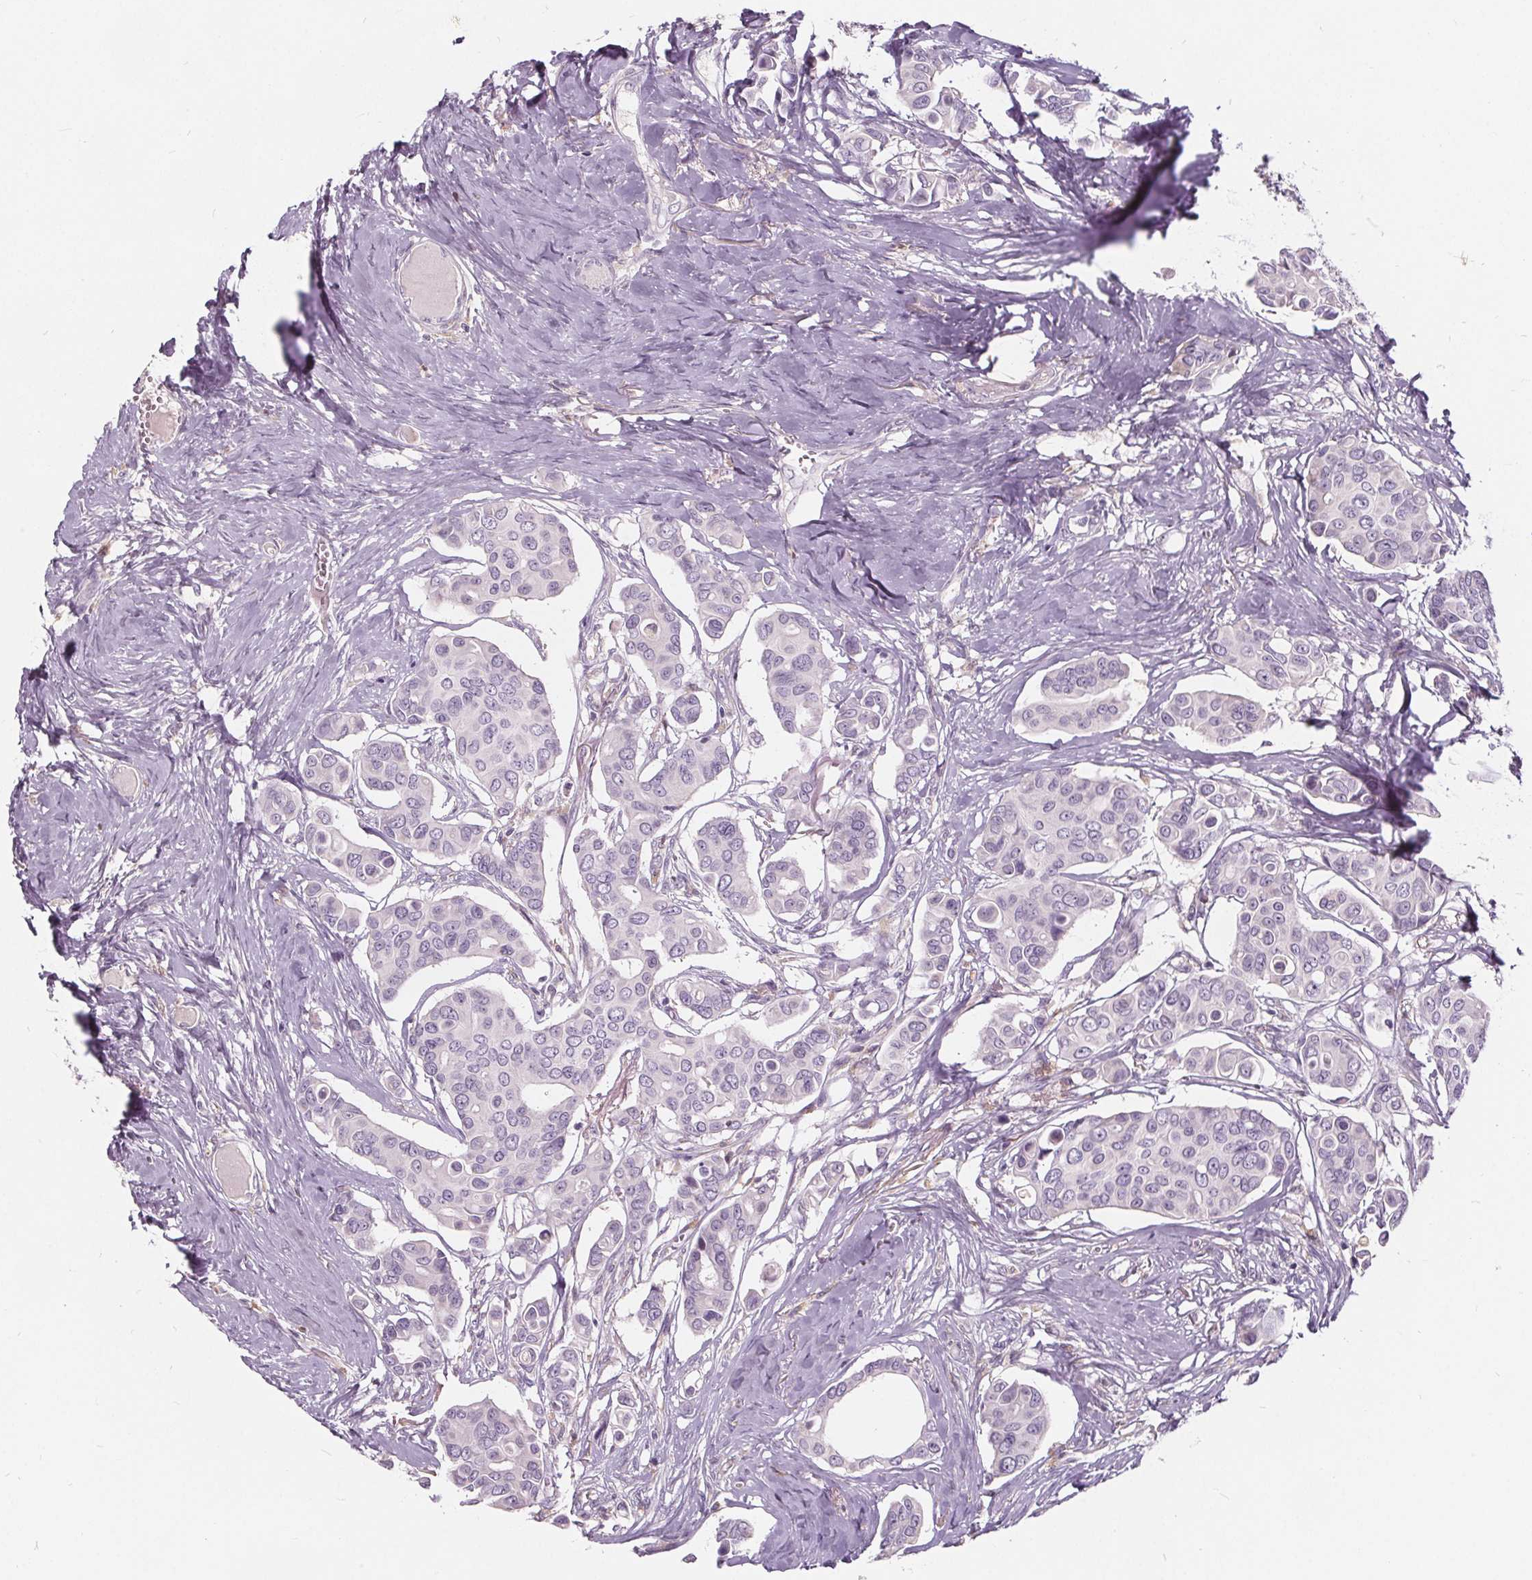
{"staining": {"intensity": "negative", "quantity": "none", "location": "none"}, "tissue": "breast cancer", "cell_type": "Tumor cells", "image_type": "cancer", "snomed": [{"axis": "morphology", "description": "Duct carcinoma"}, {"axis": "topography", "description": "Breast"}], "caption": "A histopathology image of breast cancer stained for a protein exhibits no brown staining in tumor cells. Nuclei are stained in blue.", "gene": "HAAO", "patient": {"sex": "female", "age": 54}}